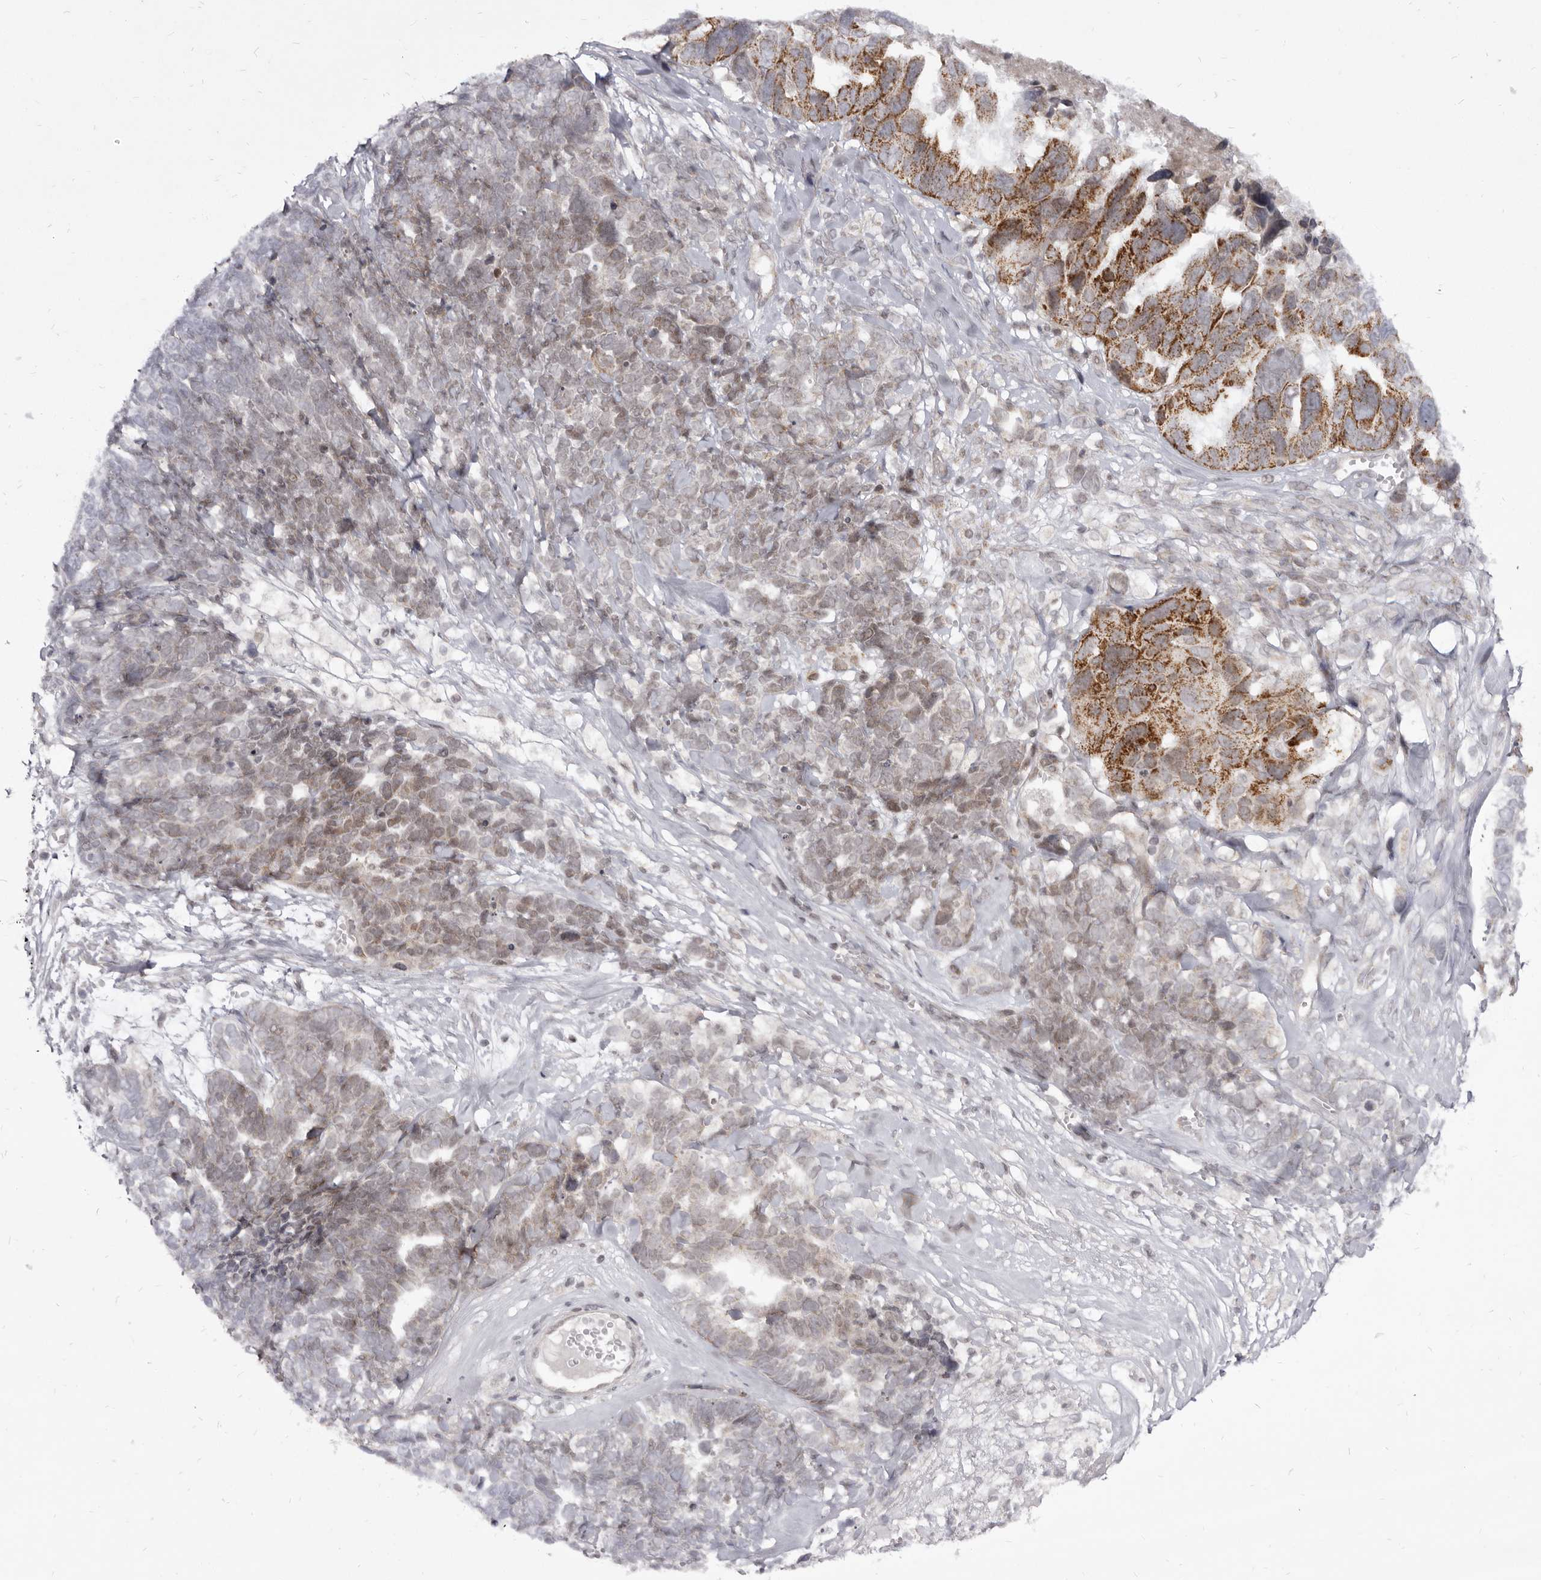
{"staining": {"intensity": "moderate", "quantity": "25%-75%", "location": "cytoplasmic/membranous"}, "tissue": "ovarian cancer", "cell_type": "Tumor cells", "image_type": "cancer", "snomed": [{"axis": "morphology", "description": "Cystadenocarcinoma, serous, NOS"}, {"axis": "topography", "description": "Ovary"}], "caption": "Immunohistochemical staining of human ovarian cancer exhibits medium levels of moderate cytoplasmic/membranous protein expression in approximately 25%-75% of tumor cells.", "gene": "THUMPD1", "patient": {"sex": "female", "age": 79}}